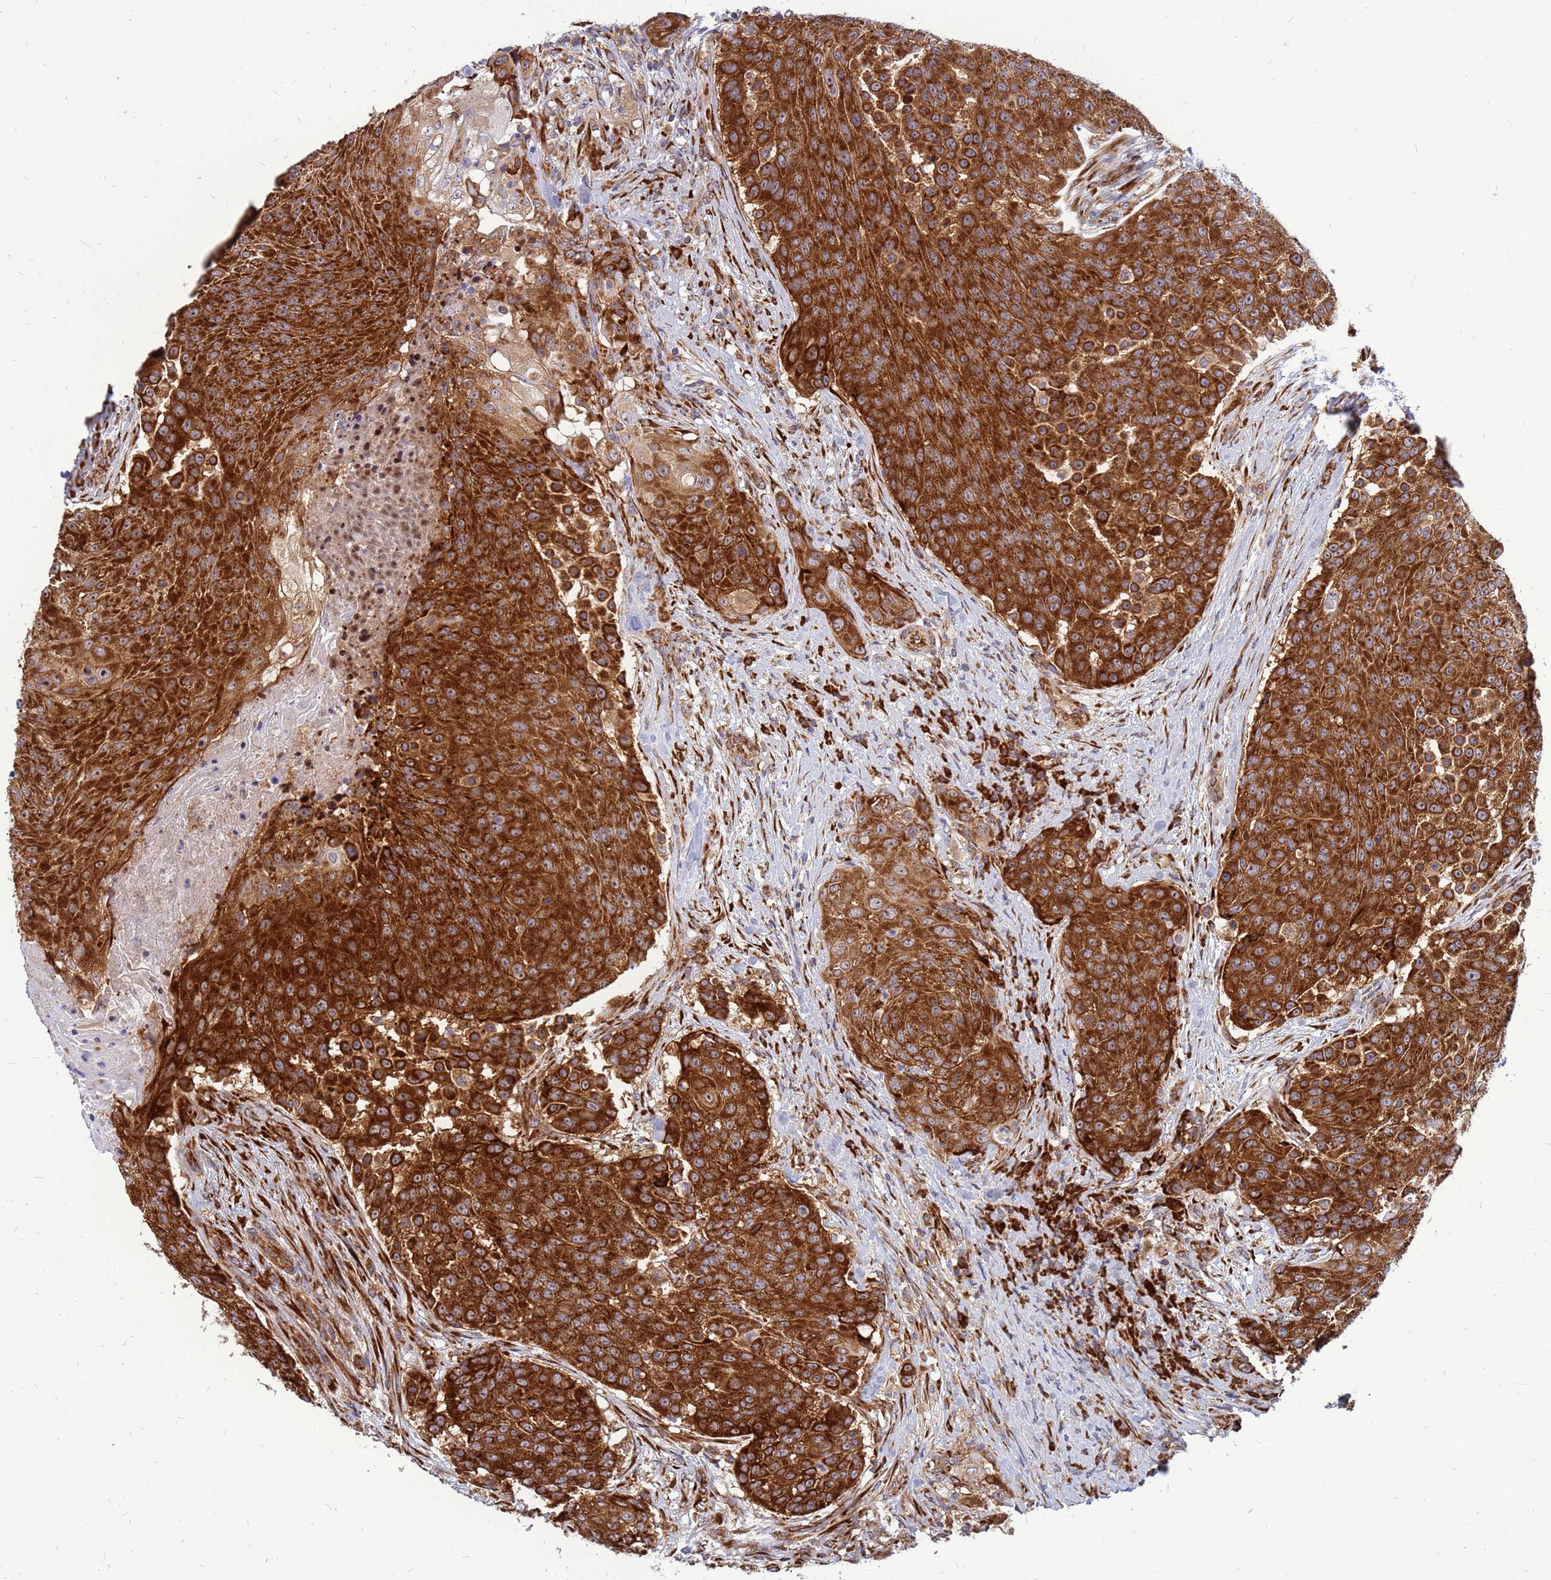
{"staining": {"intensity": "strong", "quantity": ">75%", "location": "cytoplasmic/membranous"}, "tissue": "urothelial cancer", "cell_type": "Tumor cells", "image_type": "cancer", "snomed": [{"axis": "morphology", "description": "Urothelial carcinoma, High grade"}, {"axis": "topography", "description": "Urinary bladder"}], "caption": "Immunohistochemistry (IHC) (DAB) staining of urothelial cancer displays strong cytoplasmic/membranous protein positivity in approximately >75% of tumor cells.", "gene": "RPL8", "patient": {"sex": "female", "age": 63}}